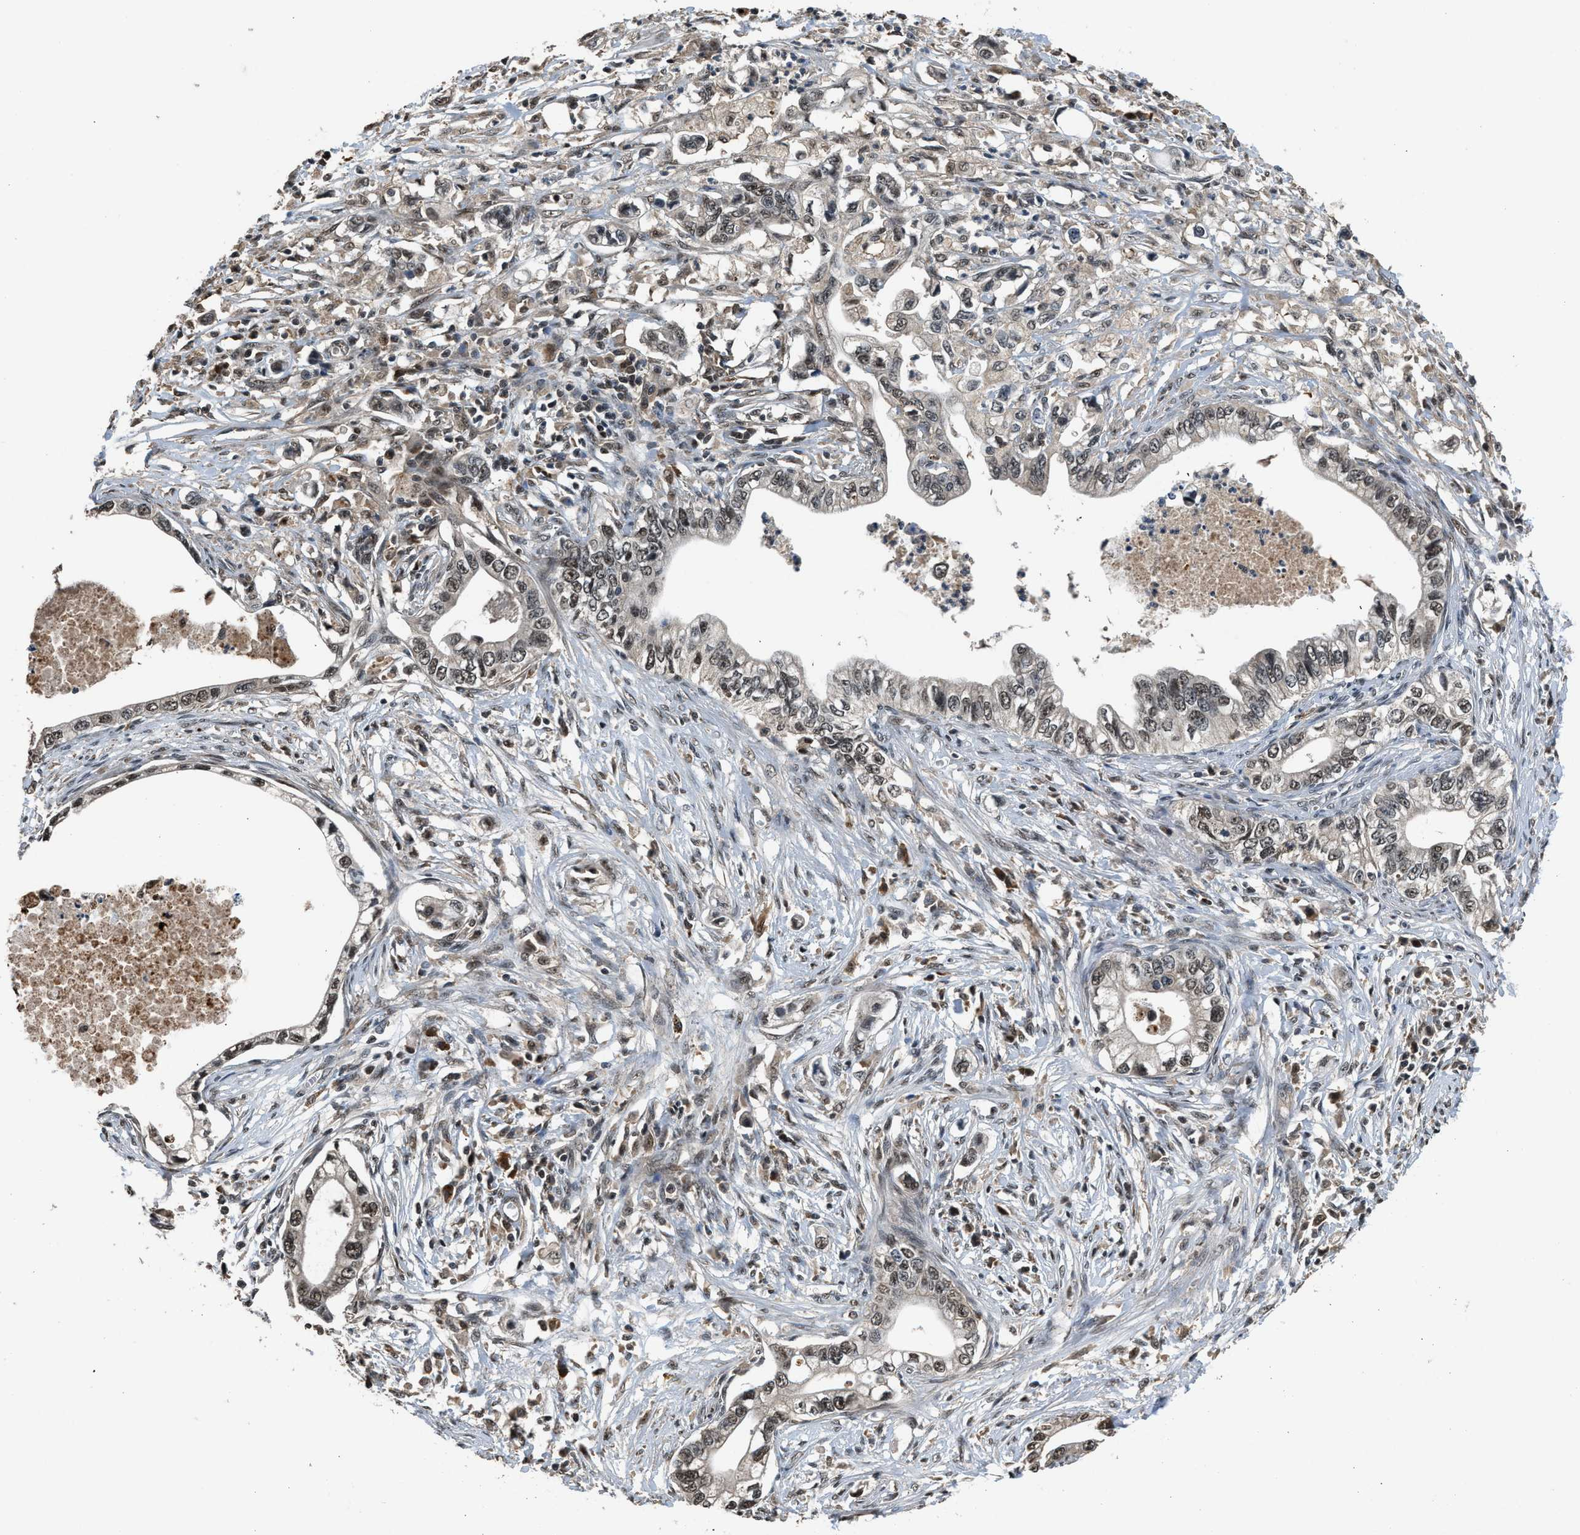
{"staining": {"intensity": "weak", "quantity": ">75%", "location": "nuclear"}, "tissue": "pancreatic cancer", "cell_type": "Tumor cells", "image_type": "cancer", "snomed": [{"axis": "morphology", "description": "Adenocarcinoma, NOS"}, {"axis": "topography", "description": "Pancreas"}], "caption": "Pancreatic adenocarcinoma stained for a protein (brown) displays weak nuclear positive positivity in about >75% of tumor cells.", "gene": "SLC15A4", "patient": {"sex": "male", "age": 56}}